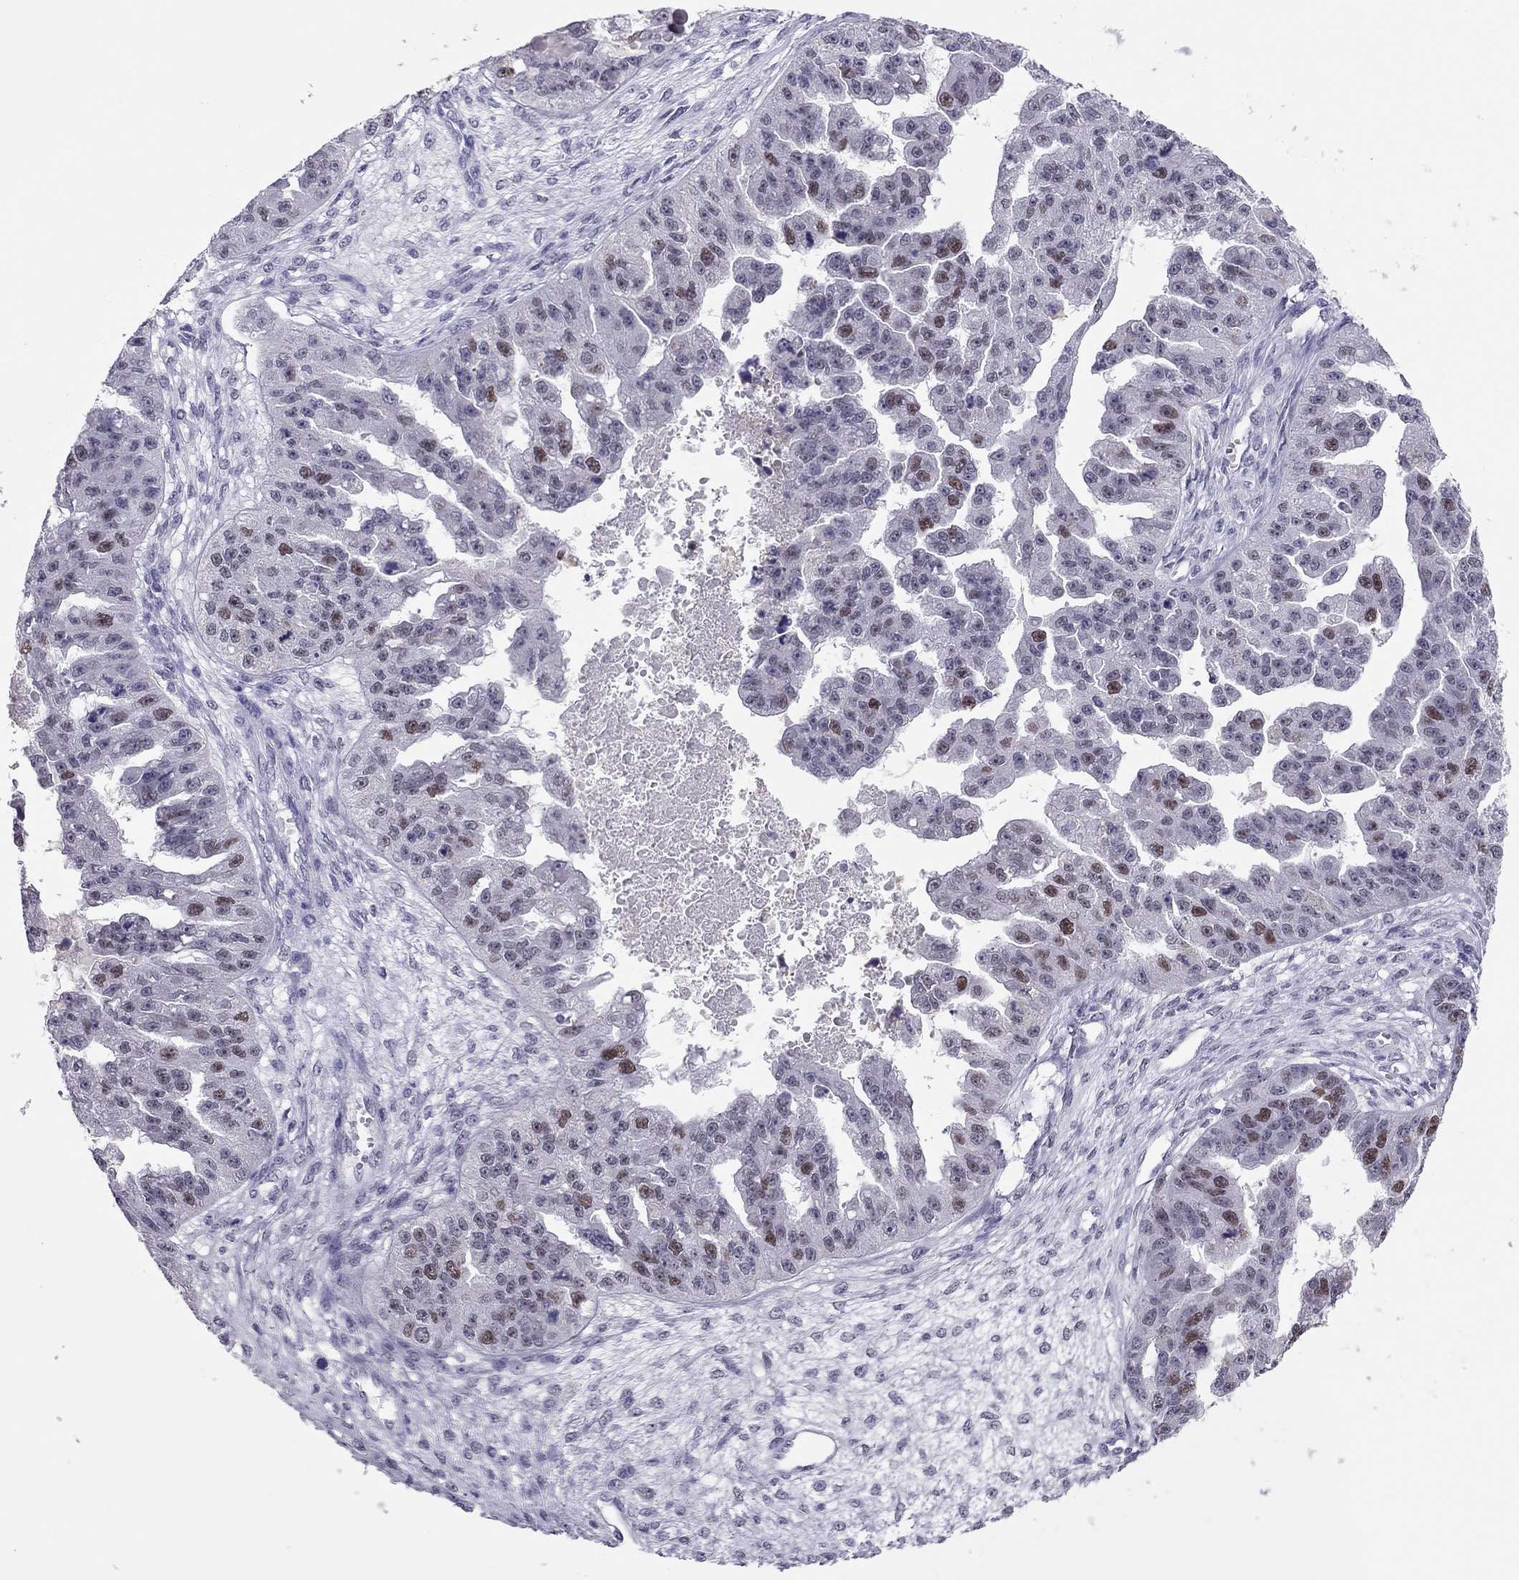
{"staining": {"intensity": "moderate", "quantity": "<25%", "location": "nuclear"}, "tissue": "ovarian cancer", "cell_type": "Tumor cells", "image_type": "cancer", "snomed": [{"axis": "morphology", "description": "Cystadenocarcinoma, serous, NOS"}, {"axis": "topography", "description": "Ovary"}], "caption": "Immunohistochemistry (IHC) histopathology image of neoplastic tissue: human ovarian serous cystadenocarcinoma stained using immunohistochemistry (IHC) exhibits low levels of moderate protein expression localized specifically in the nuclear of tumor cells, appearing as a nuclear brown color.", "gene": "PHOX2A", "patient": {"sex": "female", "age": 58}}